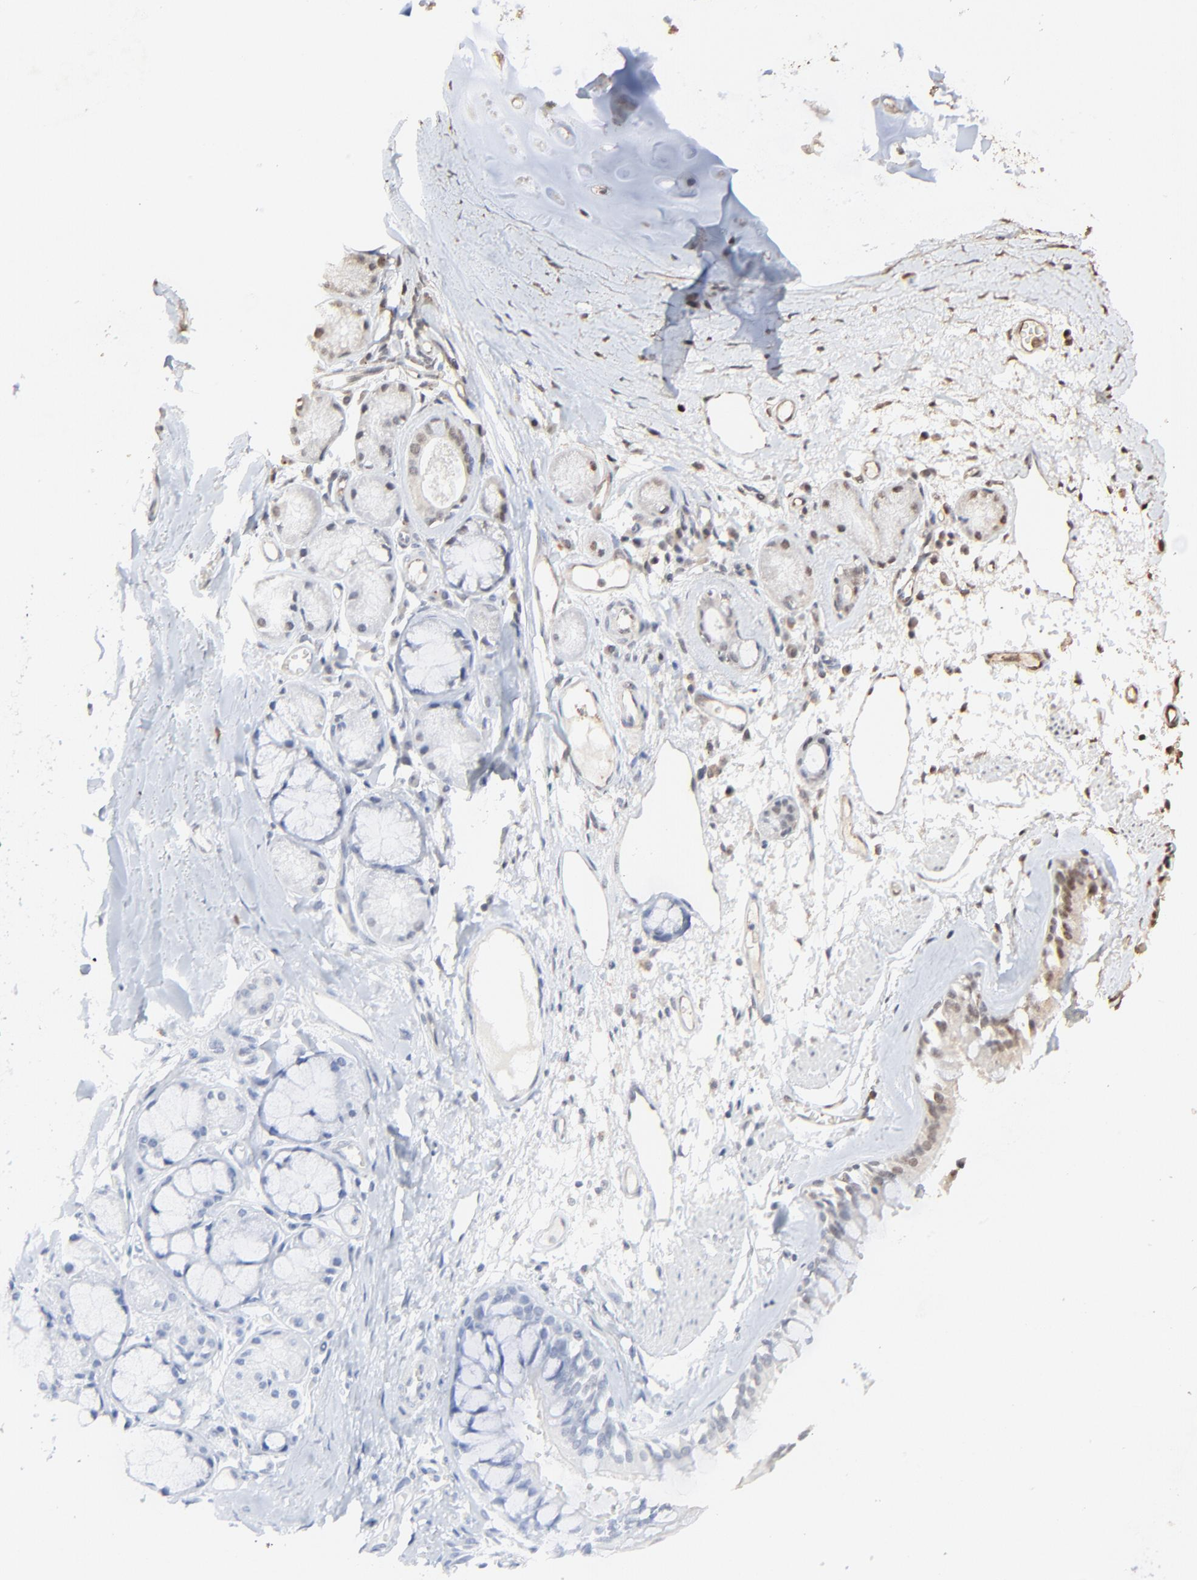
{"staining": {"intensity": "moderate", "quantity": ">75%", "location": "cytoplasmic/membranous,nuclear"}, "tissue": "bronchus", "cell_type": "Respiratory epithelial cells", "image_type": "normal", "snomed": [{"axis": "morphology", "description": "Normal tissue, NOS"}, {"axis": "topography", "description": "Bronchus"}, {"axis": "topography", "description": "Lung"}], "caption": "Immunohistochemical staining of normal human bronchus shows >75% levels of moderate cytoplasmic/membranous,nuclear protein staining in approximately >75% of respiratory epithelial cells. (DAB (3,3'-diaminobenzidine) IHC with brightfield microscopy, high magnification).", "gene": "FAM227A", "patient": {"sex": "female", "age": 56}}